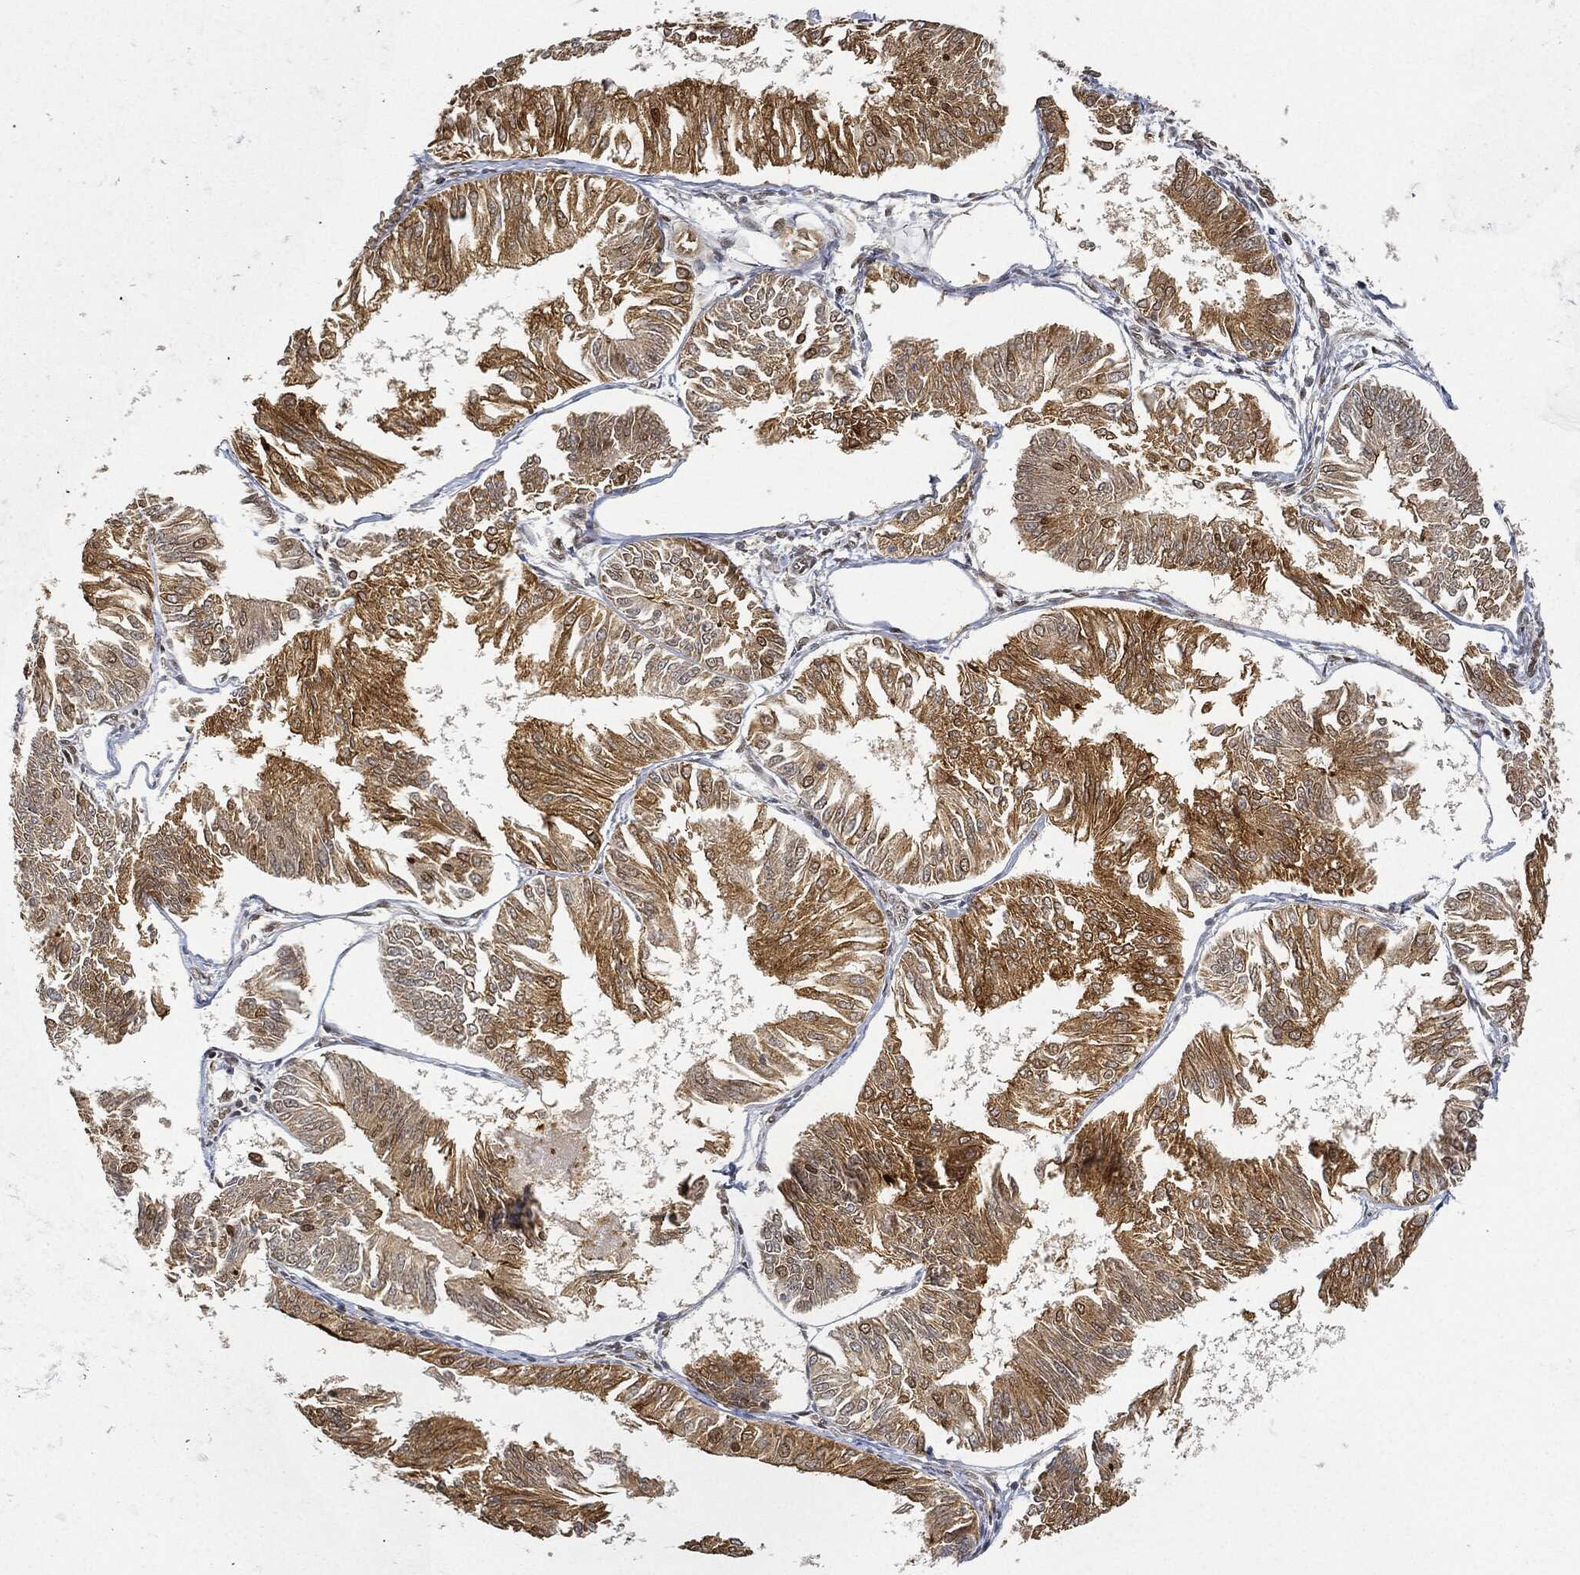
{"staining": {"intensity": "moderate", "quantity": "25%-75%", "location": "cytoplasmic/membranous"}, "tissue": "endometrial cancer", "cell_type": "Tumor cells", "image_type": "cancer", "snomed": [{"axis": "morphology", "description": "Adenocarcinoma, NOS"}, {"axis": "topography", "description": "Endometrium"}], "caption": "Protein positivity by IHC reveals moderate cytoplasmic/membranous staining in approximately 25%-75% of tumor cells in endometrial cancer (adenocarcinoma).", "gene": "CIB1", "patient": {"sex": "female", "age": 58}}